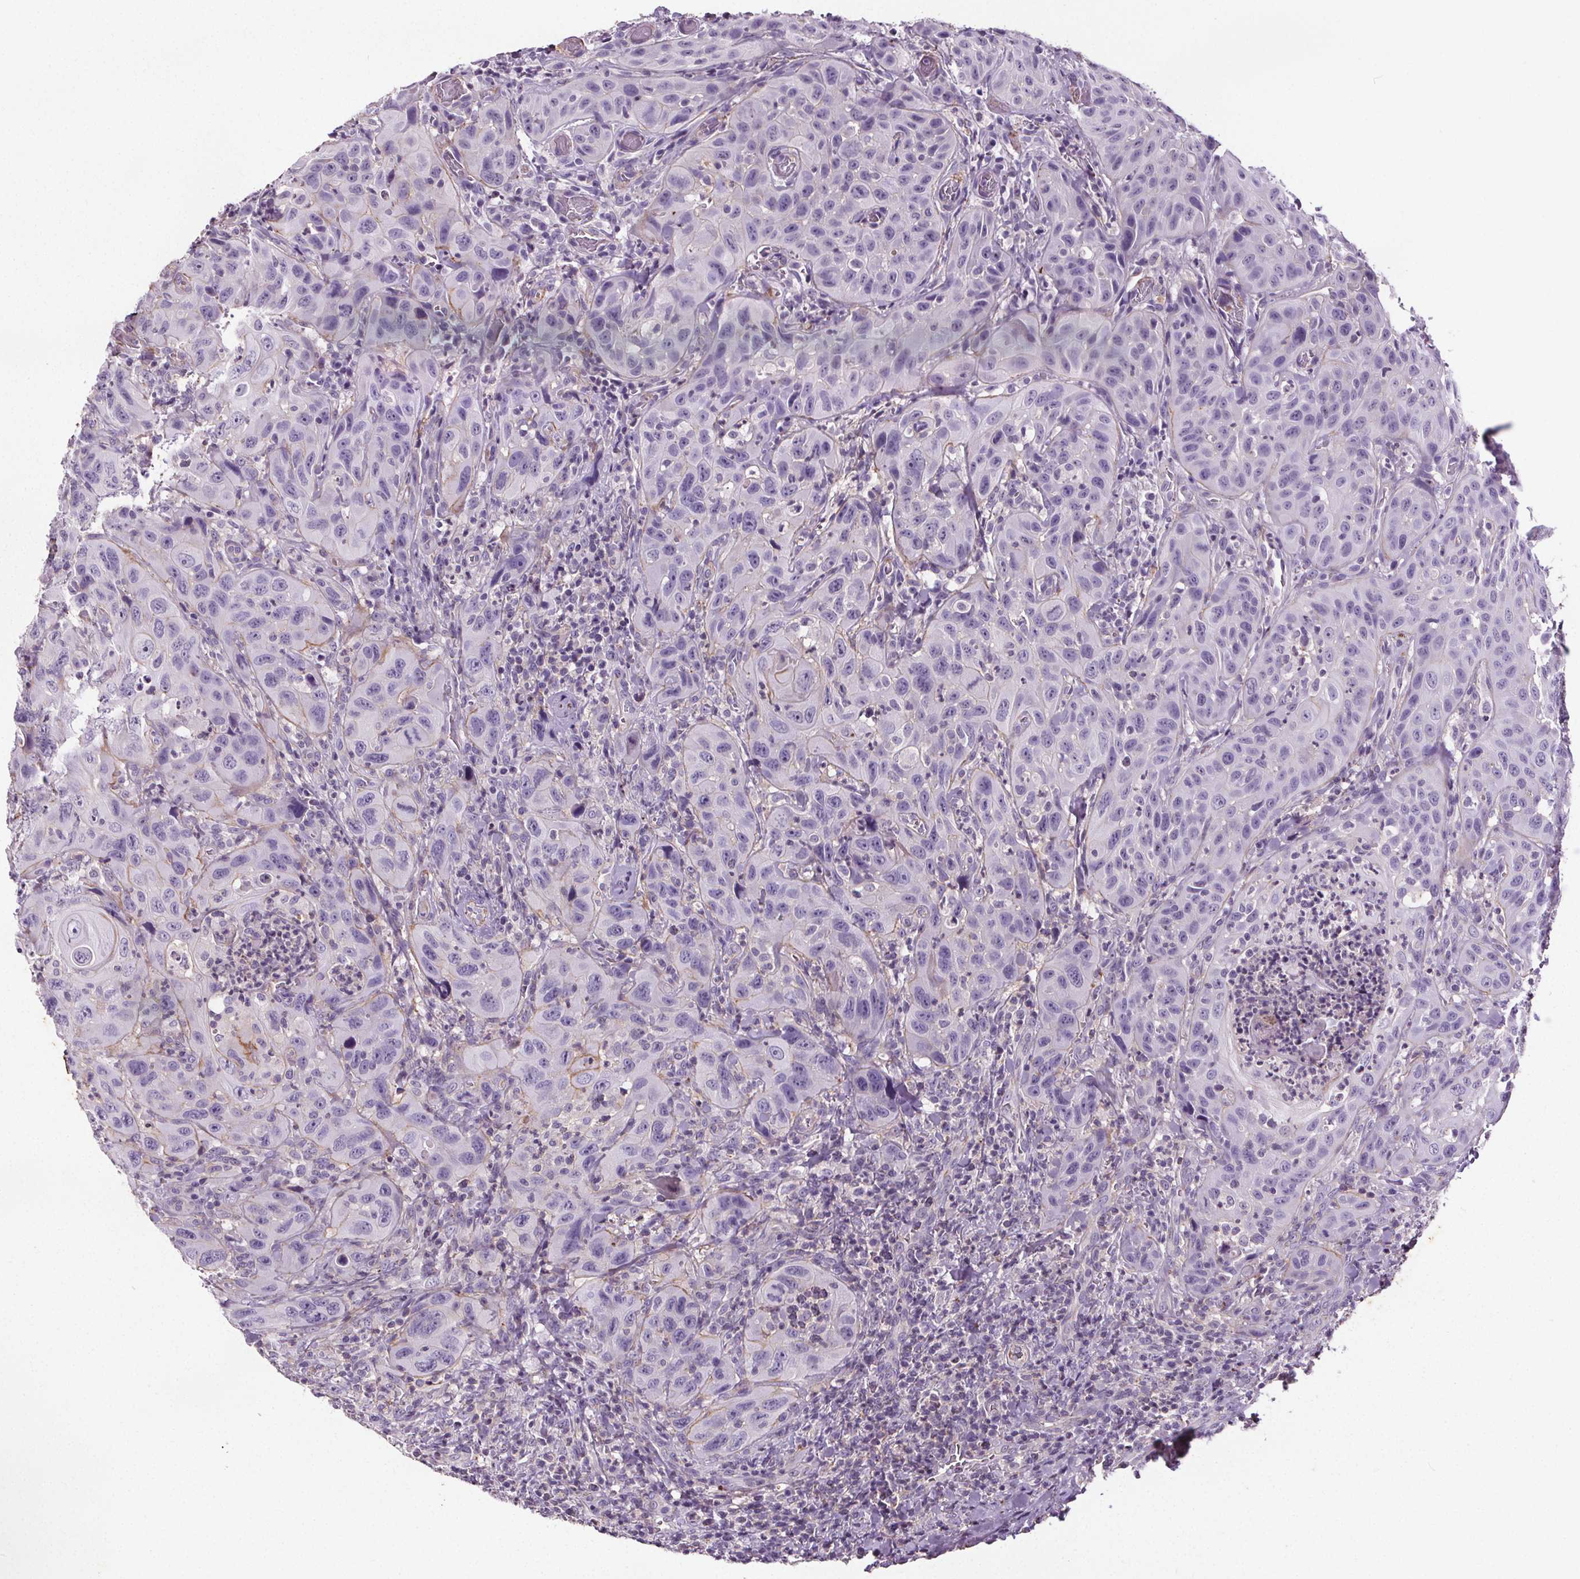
{"staining": {"intensity": "negative", "quantity": "none", "location": "none"}, "tissue": "head and neck cancer", "cell_type": "Tumor cells", "image_type": "cancer", "snomed": [{"axis": "morphology", "description": "Normal tissue, NOS"}, {"axis": "morphology", "description": "Squamous cell carcinoma, NOS"}, {"axis": "topography", "description": "Oral tissue"}, {"axis": "topography", "description": "Tounge, NOS"}, {"axis": "topography", "description": "Head-Neck"}], "caption": "Tumor cells show no significant protein staining in head and neck cancer.", "gene": "C19orf84", "patient": {"sex": "male", "age": 62}}